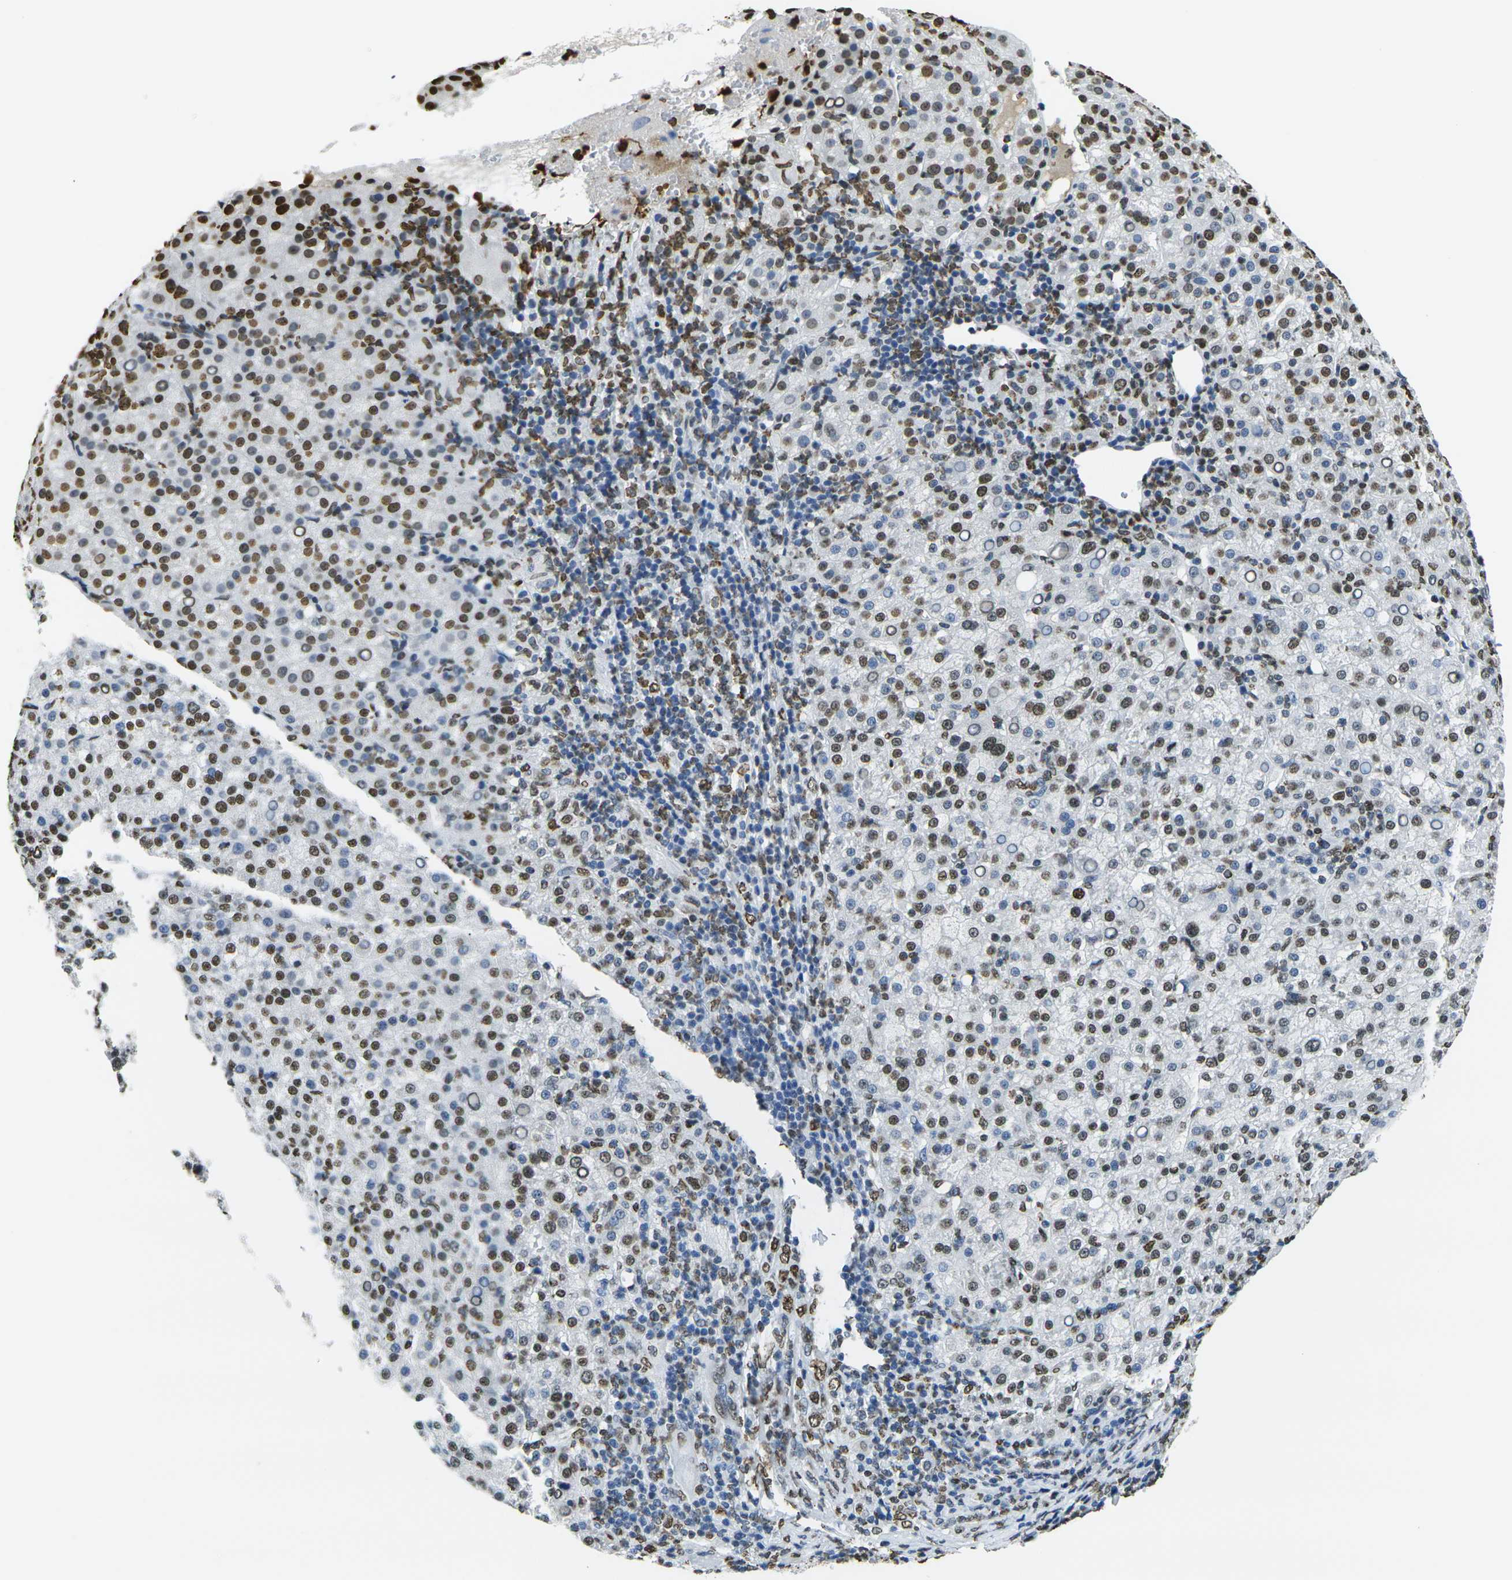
{"staining": {"intensity": "strong", "quantity": "25%-75%", "location": "nuclear"}, "tissue": "liver cancer", "cell_type": "Tumor cells", "image_type": "cancer", "snomed": [{"axis": "morphology", "description": "Carcinoma, Hepatocellular, NOS"}, {"axis": "topography", "description": "Liver"}], "caption": "Strong nuclear protein staining is appreciated in about 25%-75% of tumor cells in liver hepatocellular carcinoma.", "gene": "DRAXIN", "patient": {"sex": "female", "age": 58}}